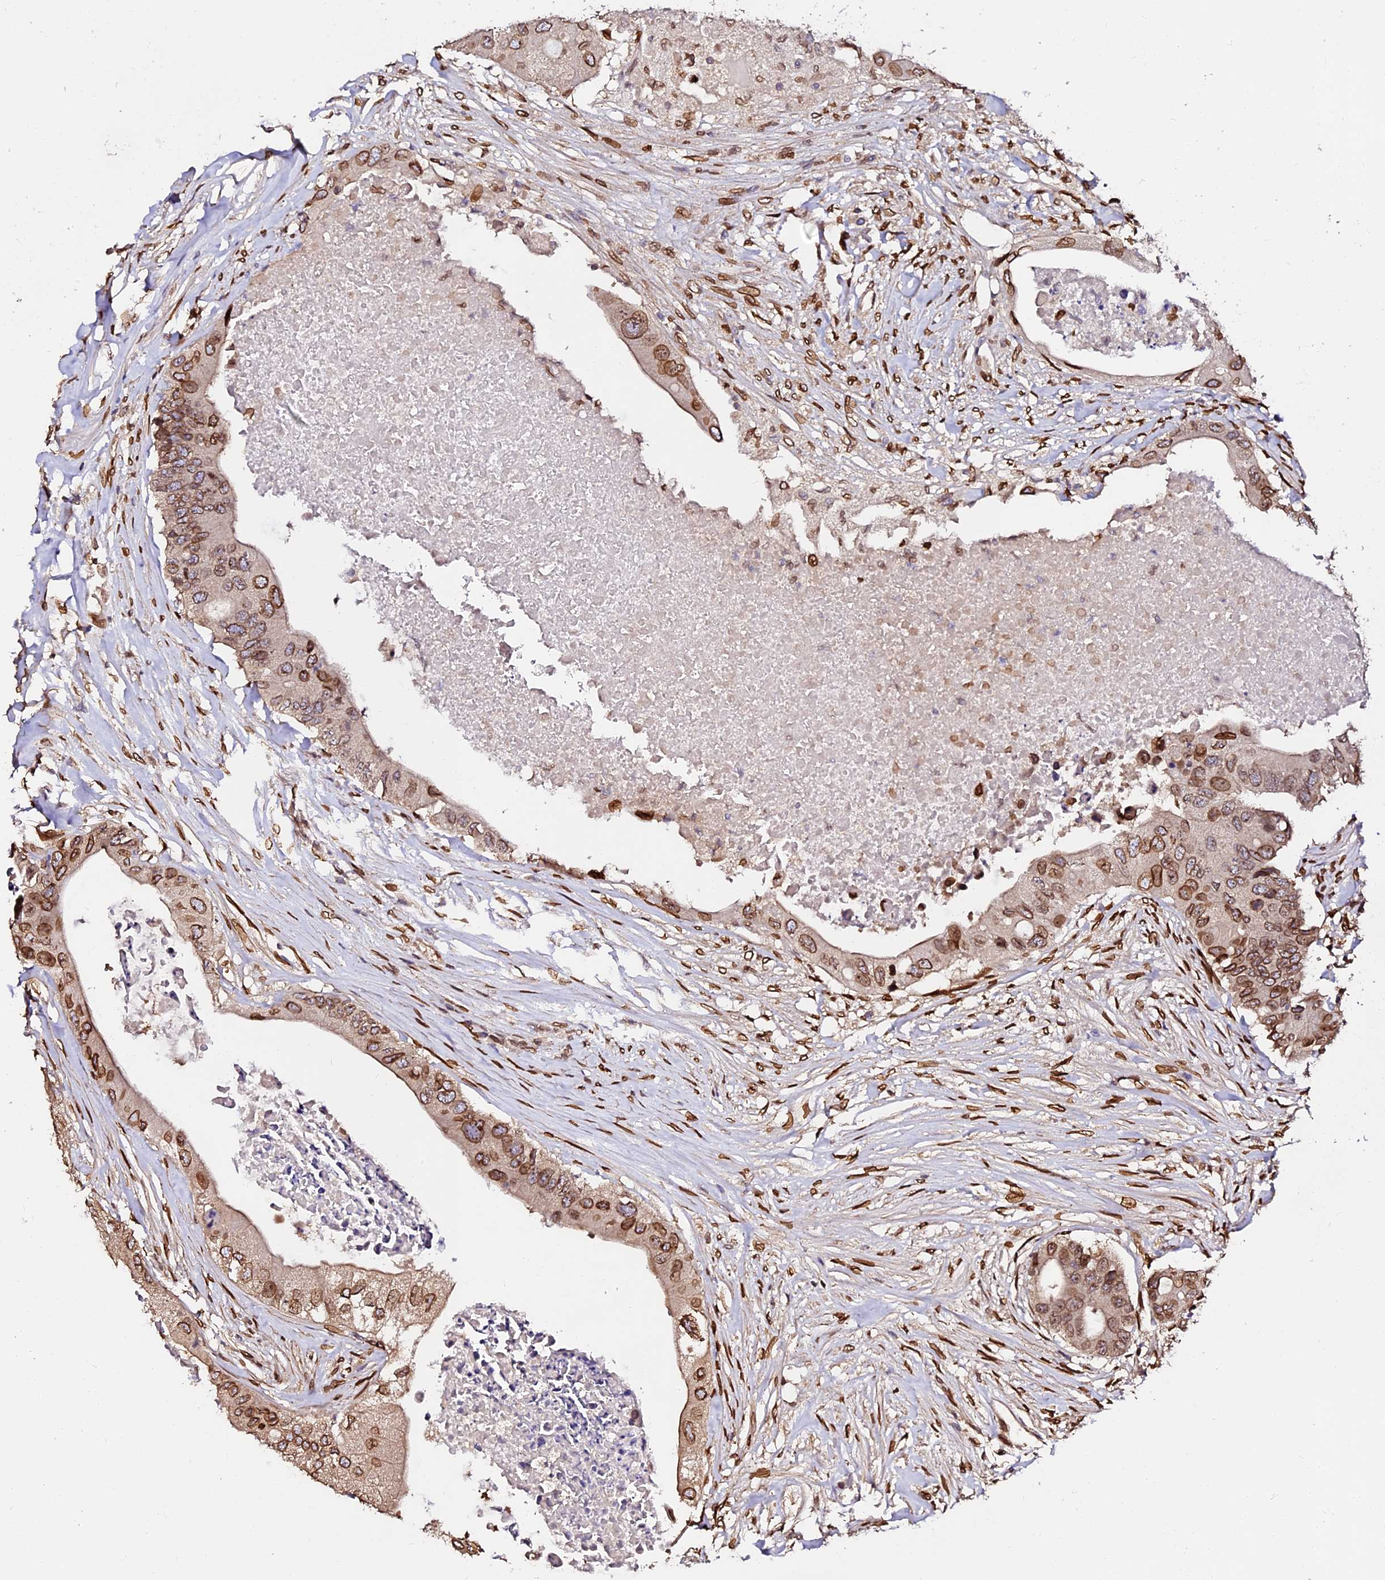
{"staining": {"intensity": "moderate", "quantity": ">75%", "location": "cytoplasmic/membranous,nuclear"}, "tissue": "colorectal cancer", "cell_type": "Tumor cells", "image_type": "cancer", "snomed": [{"axis": "morphology", "description": "Adenocarcinoma, NOS"}, {"axis": "topography", "description": "Colon"}], "caption": "Protein positivity by immunohistochemistry reveals moderate cytoplasmic/membranous and nuclear expression in approximately >75% of tumor cells in adenocarcinoma (colorectal).", "gene": "ANAPC5", "patient": {"sex": "male", "age": 71}}